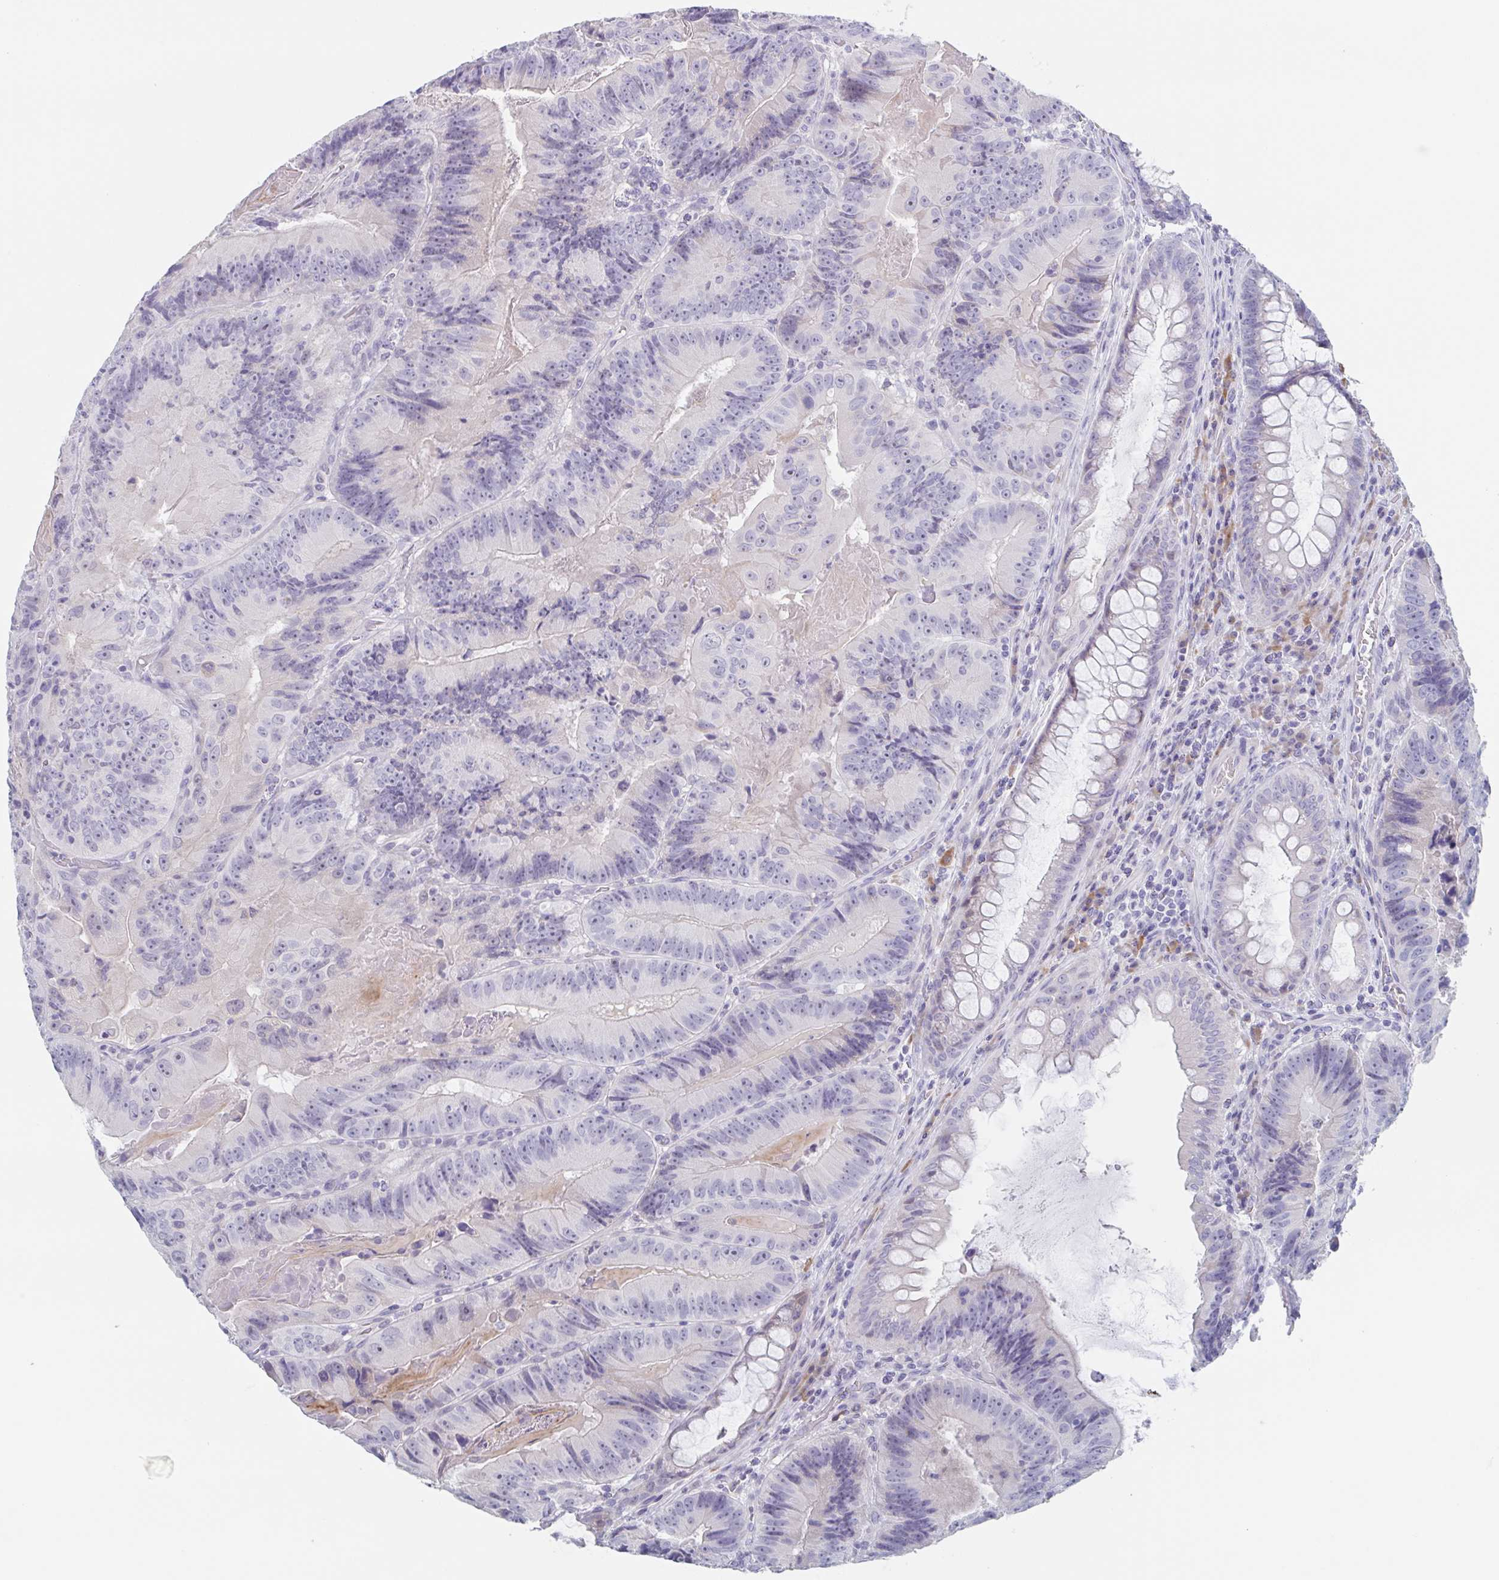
{"staining": {"intensity": "negative", "quantity": "none", "location": "none"}, "tissue": "colorectal cancer", "cell_type": "Tumor cells", "image_type": "cancer", "snomed": [{"axis": "morphology", "description": "Adenocarcinoma, NOS"}, {"axis": "topography", "description": "Colon"}], "caption": "IHC image of colorectal cancer stained for a protein (brown), which exhibits no expression in tumor cells.", "gene": "NOXRED1", "patient": {"sex": "female", "age": 86}}